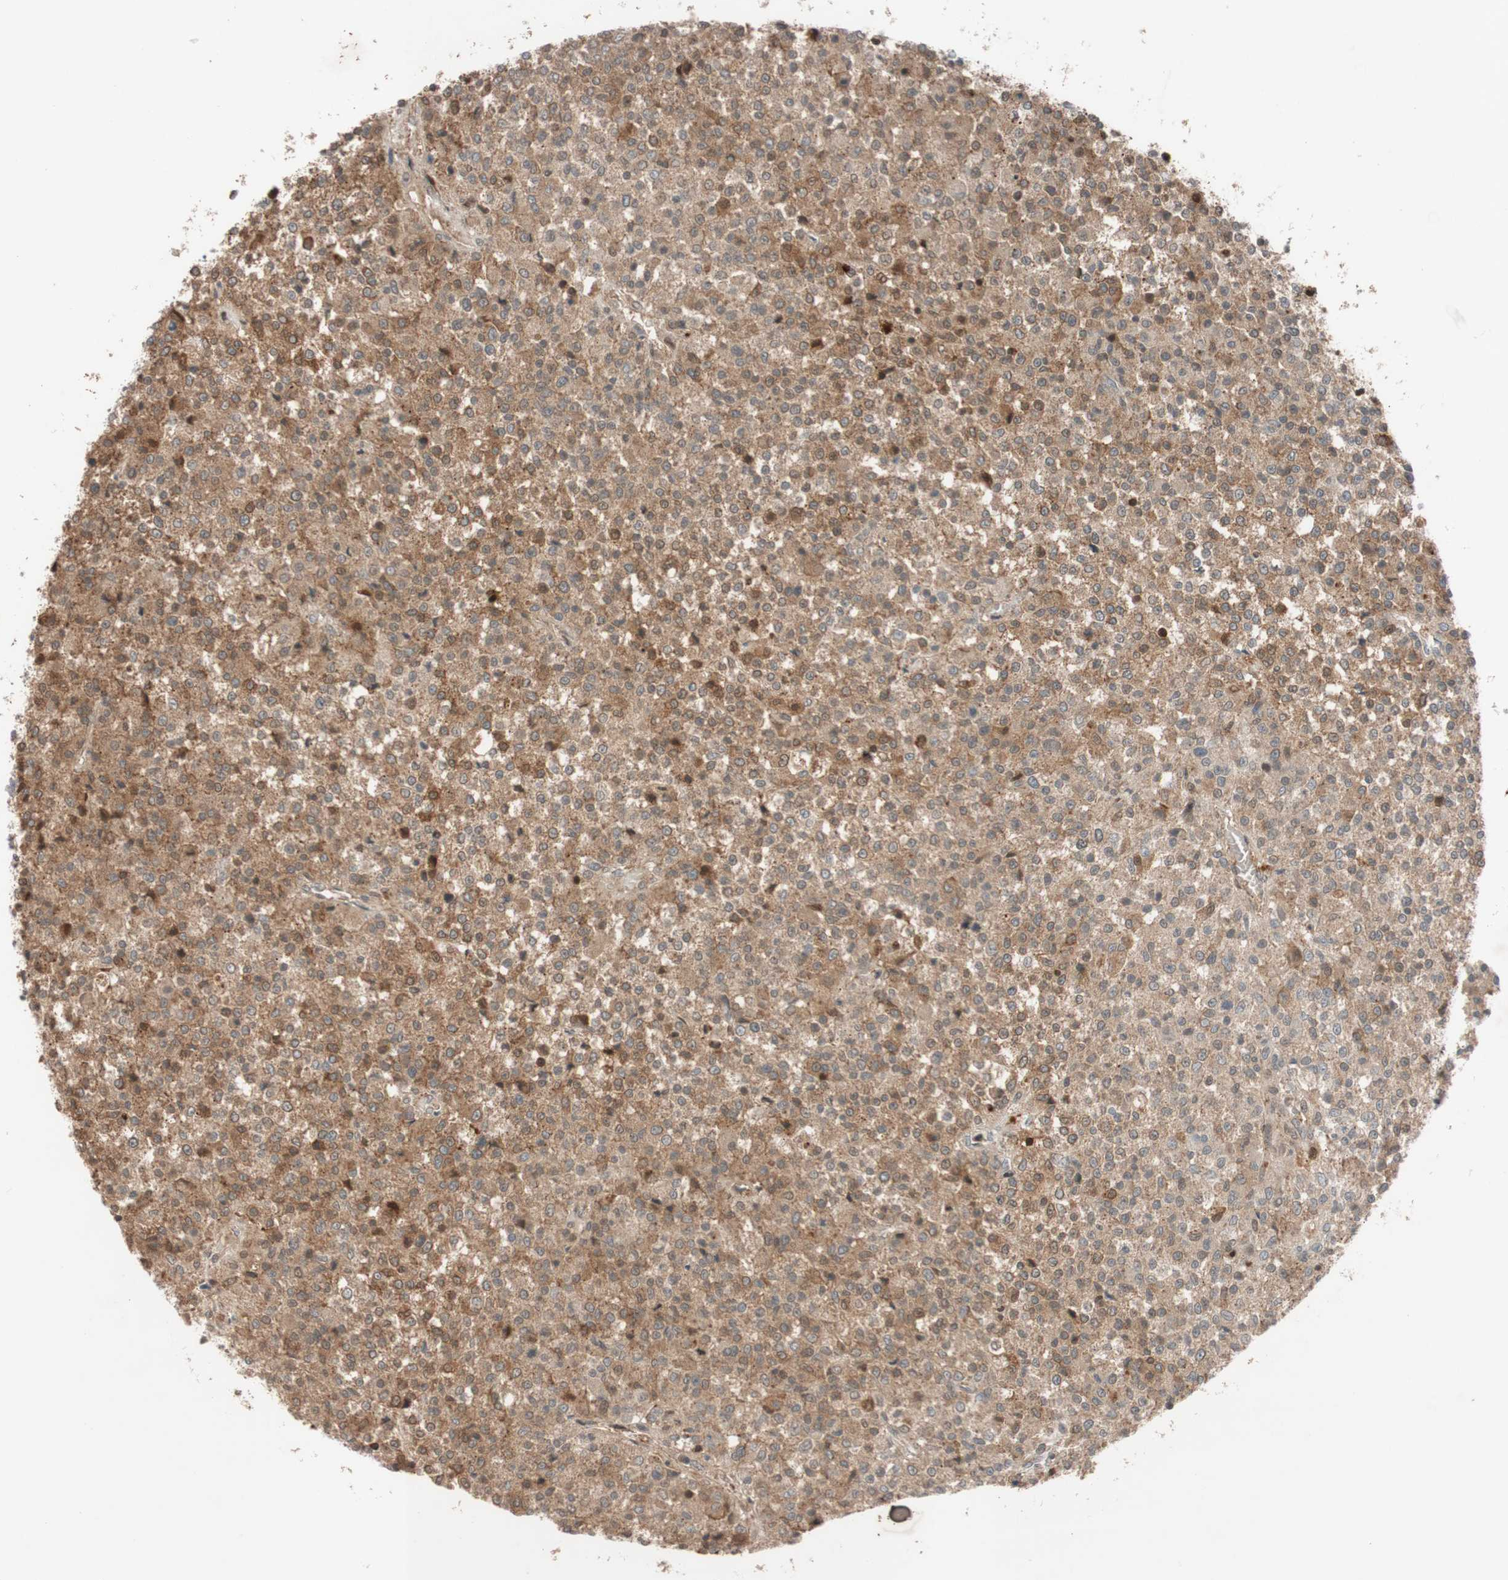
{"staining": {"intensity": "moderate", "quantity": ">75%", "location": "cytoplasmic/membranous,nuclear"}, "tissue": "testis cancer", "cell_type": "Tumor cells", "image_type": "cancer", "snomed": [{"axis": "morphology", "description": "Seminoma, NOS"}, {"axis": "topography", "description": "Testis"}], "caption": "Testis cancer was stained to show a protein in brown. There is medium levels of moderate cytoplasmic/membranous and nuclear staining in approximately >75% of tumor cells. Nuclei are stained in blue.", "gene": "EPHA8", "patient": {"sex": "male", "age": 59}}